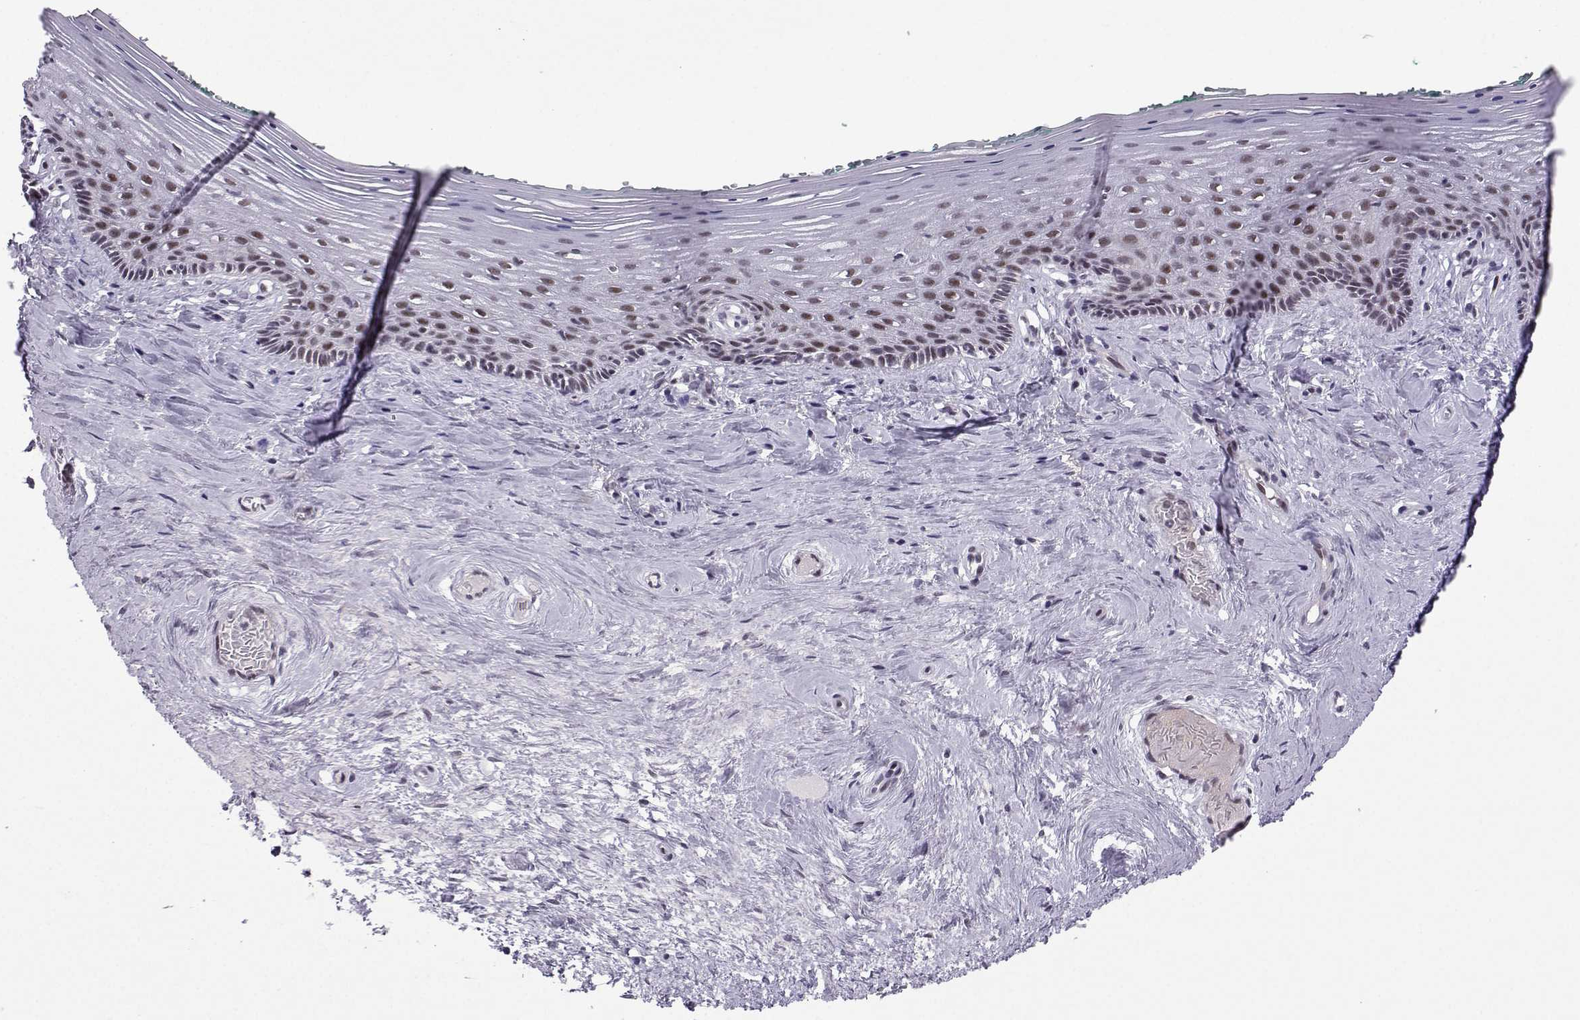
{"staining": {"intensity": "moderate", "quantity": "<25%", "location": "nuclear"}, "tissue": "vagina", "cell_type": "Squamous epithelial cells", "image_type": "normal", "snomed": [{"axis": "morphology", "description": "Normal tissue, NOS"}, {"axis": "topography", "description": "Vagina"}], "caption": "Brown immunohistochemical staining in unremarkable human vagina shows moderate nuclear expression in about <25% of squamous epithelial cells. Nuclei are stained in blue.", "gene": "FGF3", "patient": {"sex": "female", "age": 45}}